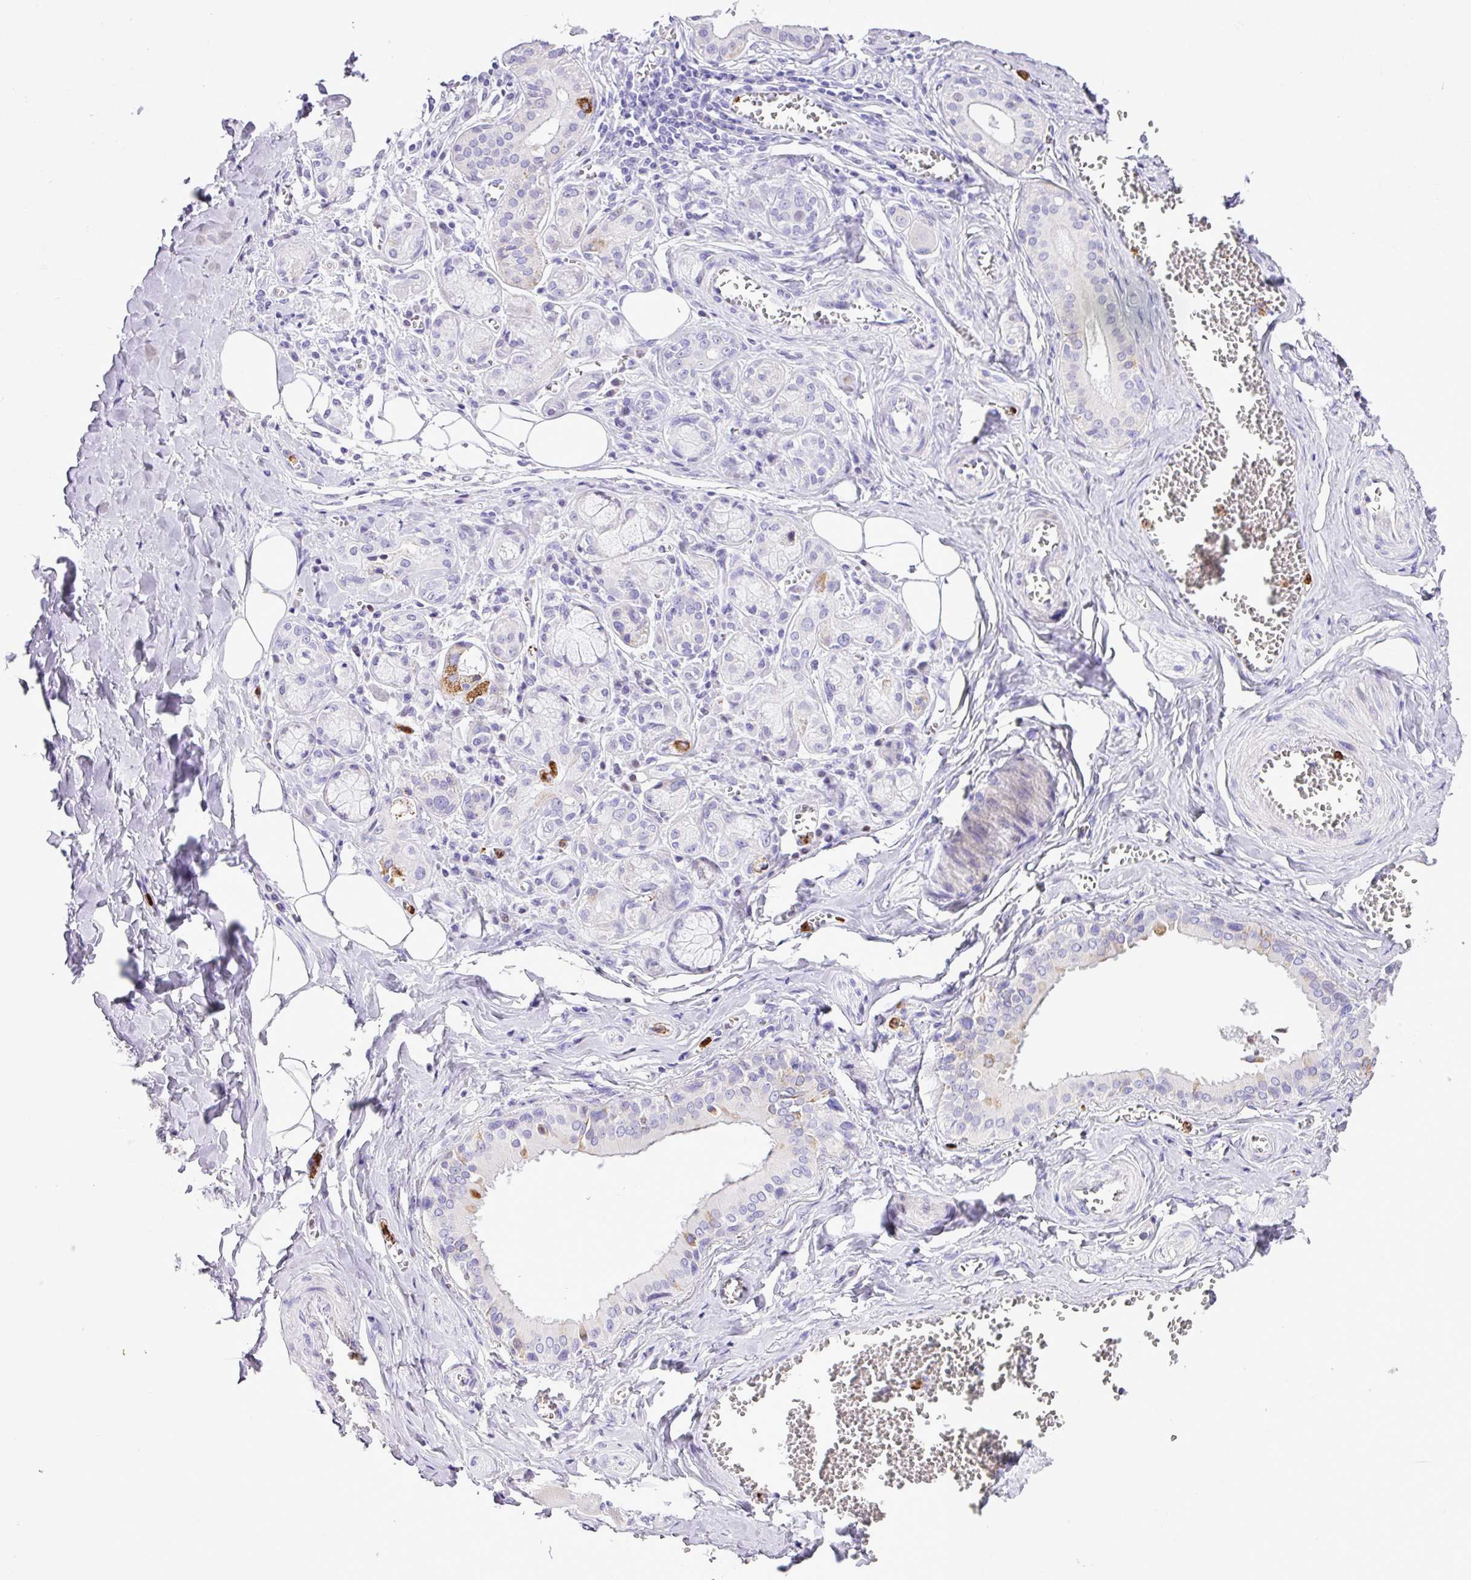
{"staining": {"intensity": "moderate", "quantity": "<25%", "location": "cytoplasmic/membranous"}, "tissue": "salivary gland", "cell_type": "Glandular cells", "image_type": "normal", "snomed": [{"axis": "morphology", "description": "Normal tissue, NOS"}, {"axis": "topography", "description": "Salivary gland"}], "caption": "Salivary gland stained with a brown dye displays moderate cytoplasmic/membranous positive staining in approximately <25% of glandular cells.", "gene": "RCAN2", "patient": {"sex": "male", "age": 74}}